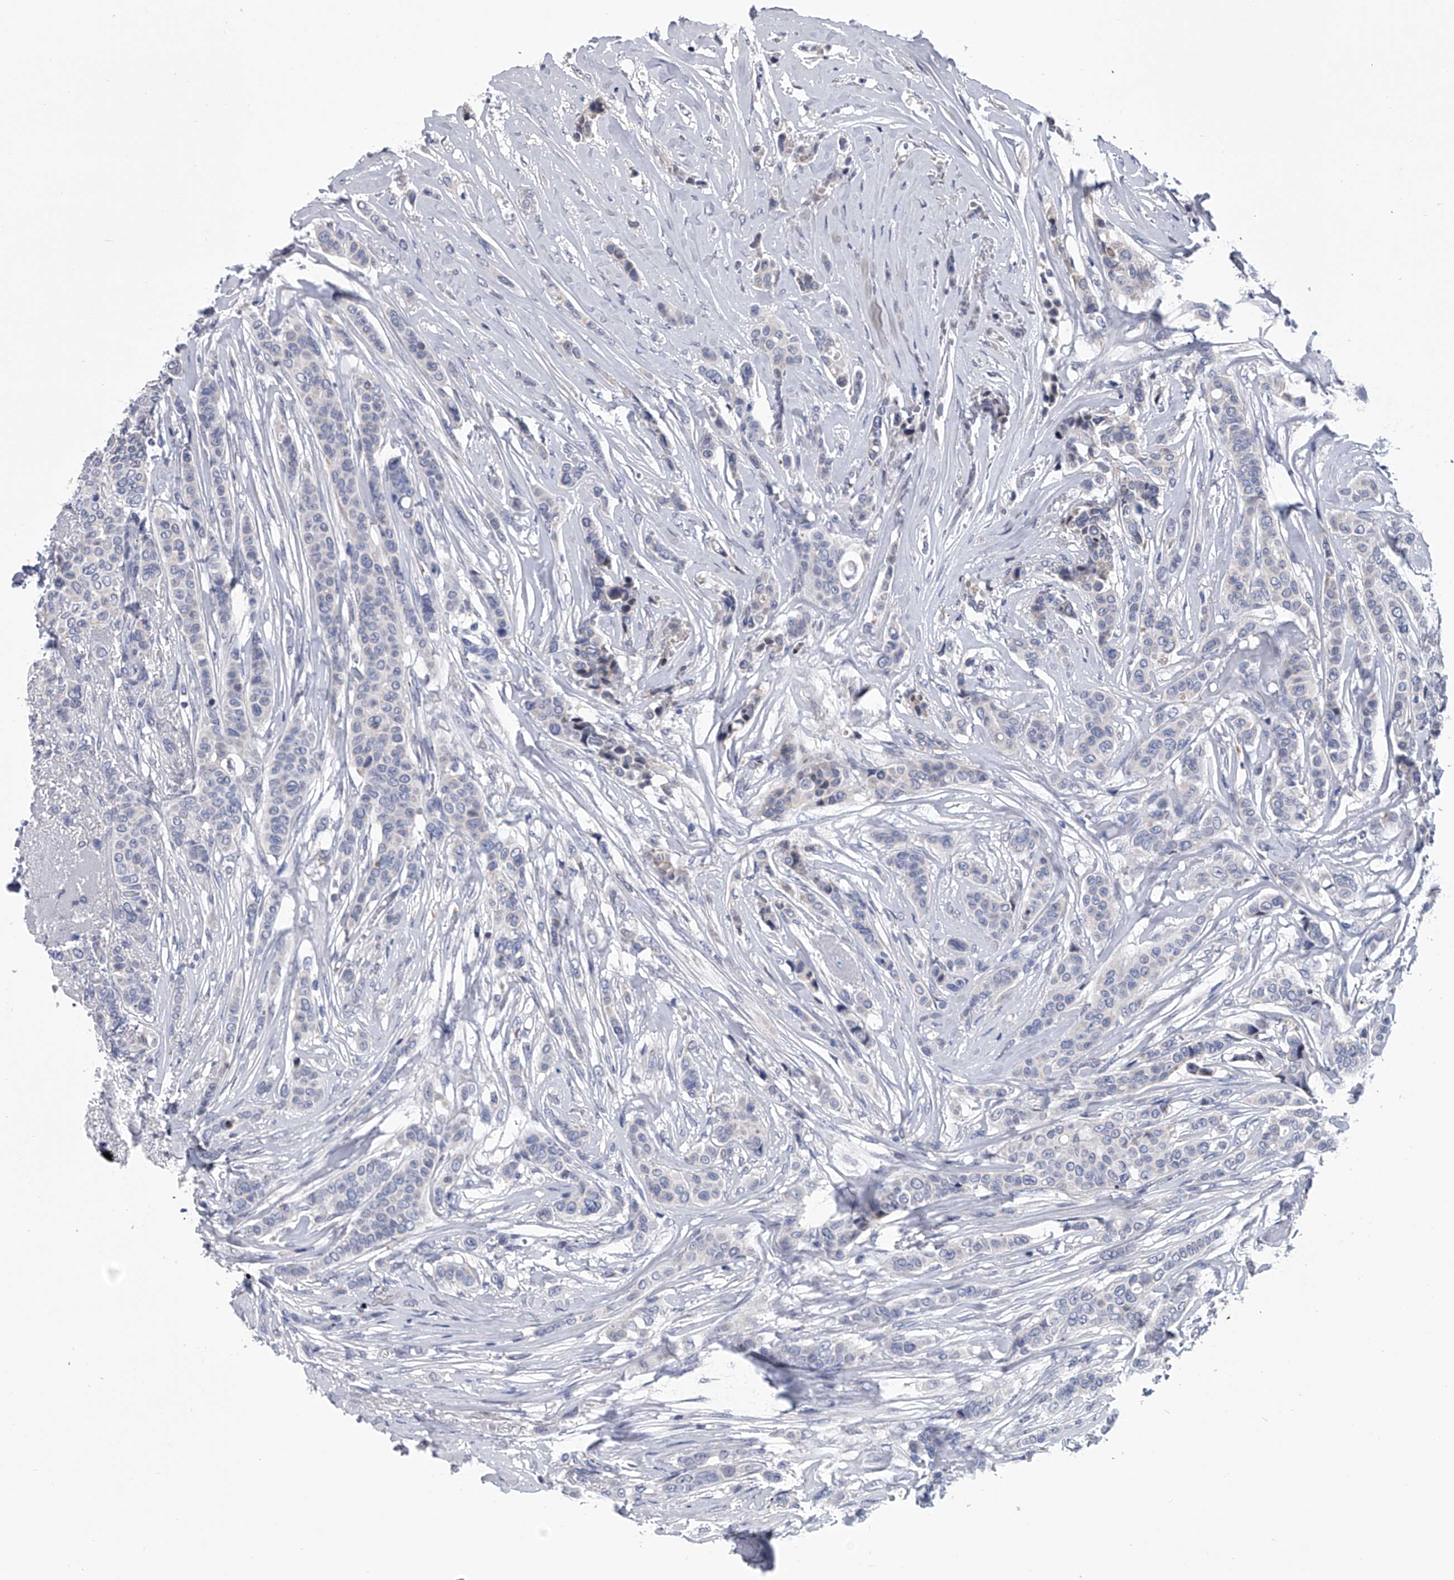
{"staining": {"intensity": "negative", "quantity": "none", "location": "none"}, "tissue": "breast cancer", "cell_type": "Tumor cells", "image_type": "cancer", "snomed": [{"axis": "morphology", "description": "Lobular carcinoma"}, {"axis": "topography", "description": "Breast"}], "caption": "High power microscopy photomicrograph of an IHC image of breast cancer, revealing no significant staining in tumor cells.", "gene": "TRIM8", "patient": {"sex": "female", "age": 51}}